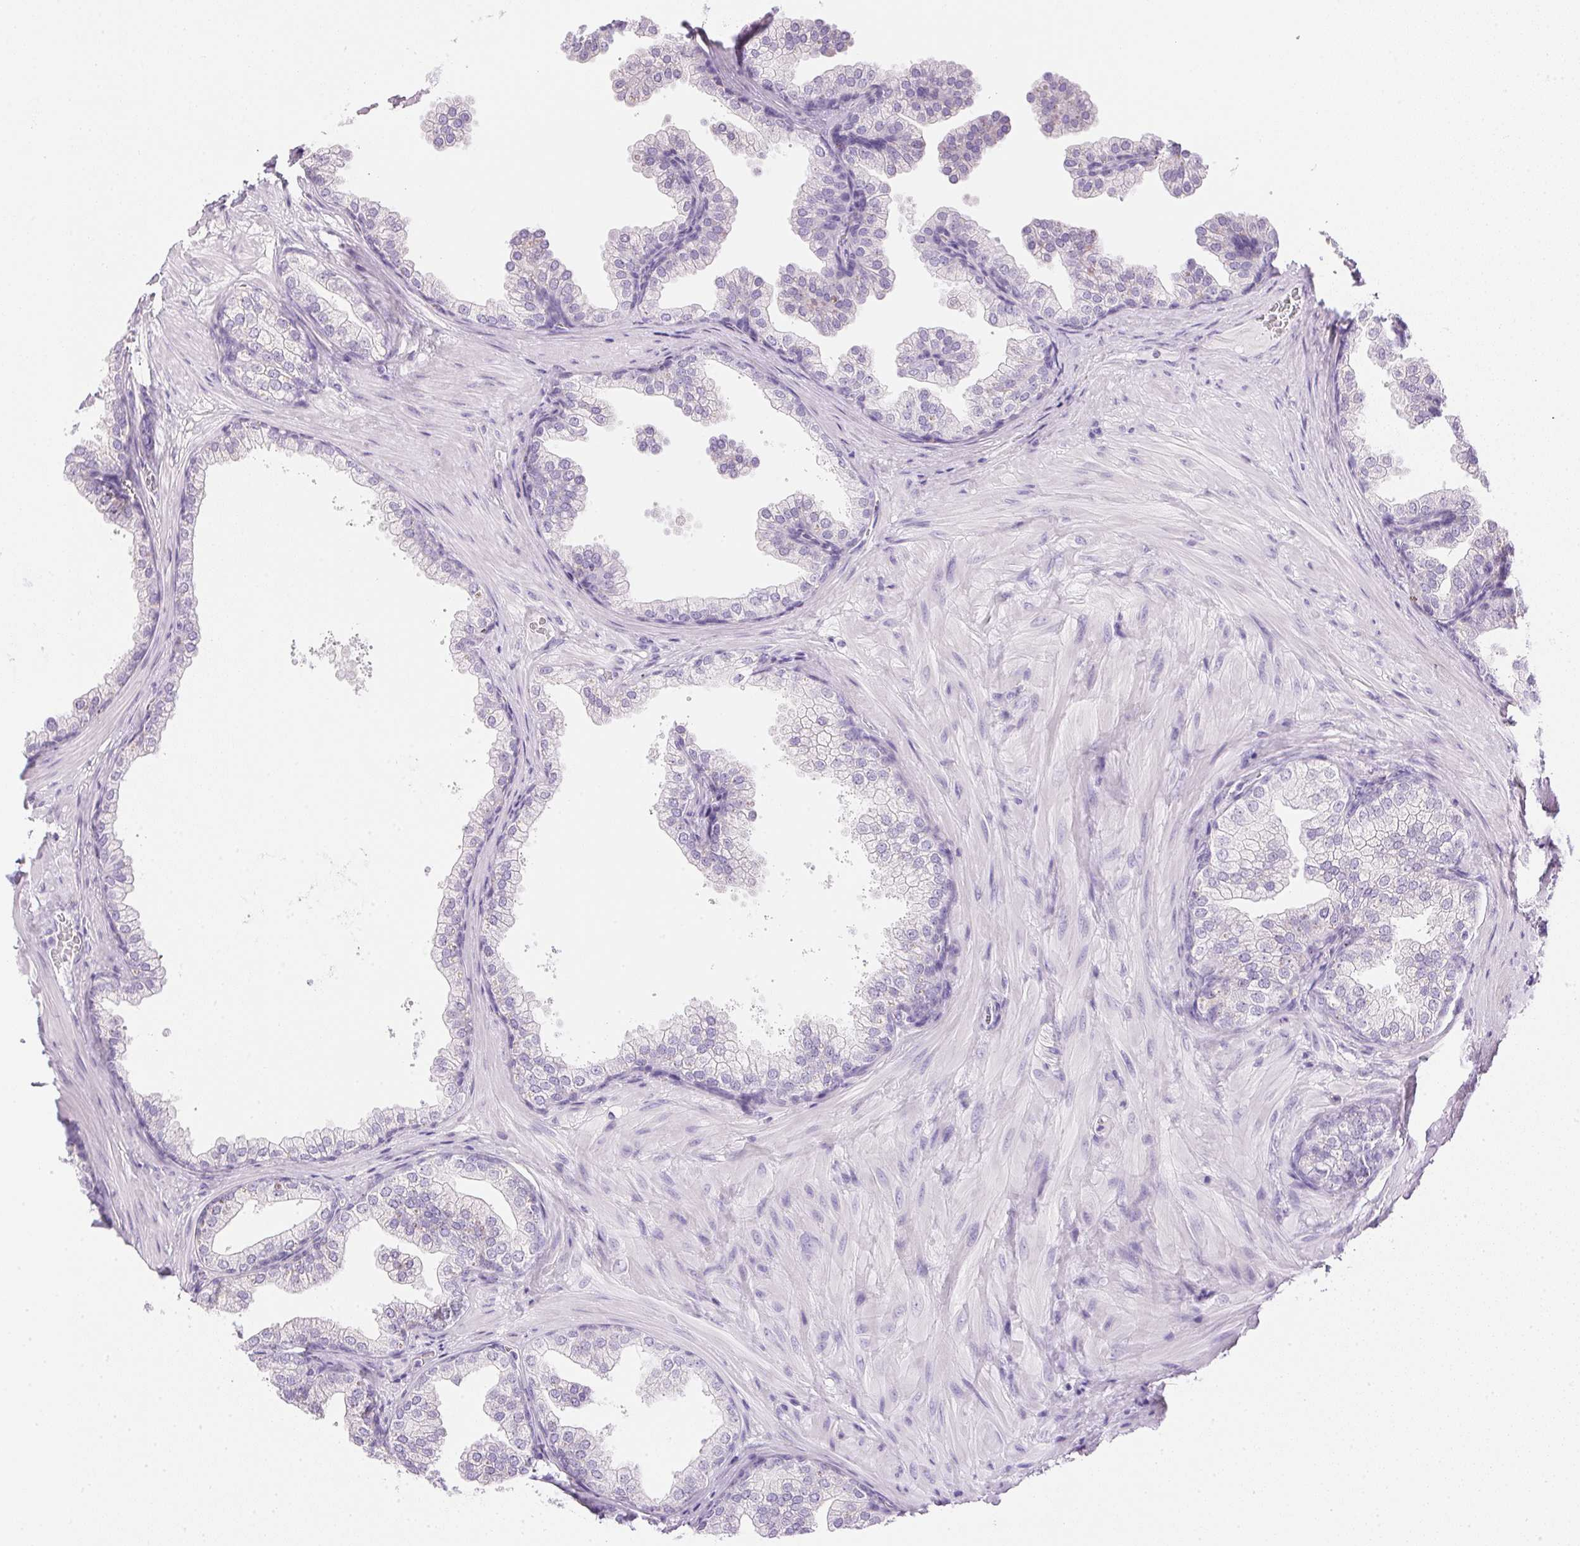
{"staining": {"intensity": "negative", "quantity": "none", "location": "none"}, "tissue": "prostate", "cell_type": "Glandular cells", "image_type": "normal", "snomed": [{"axis": "morphology", "description": "Normal tissue, NOS"}, {"axis": "topography", "description": "Prostate"}], "caption": "Human prostate stained for a protein using immunohistochemistry demonstrates no staining in glandular cells.", "gene": "ATP6V1G3", "patient": {"sex": "male", "age": 37}}